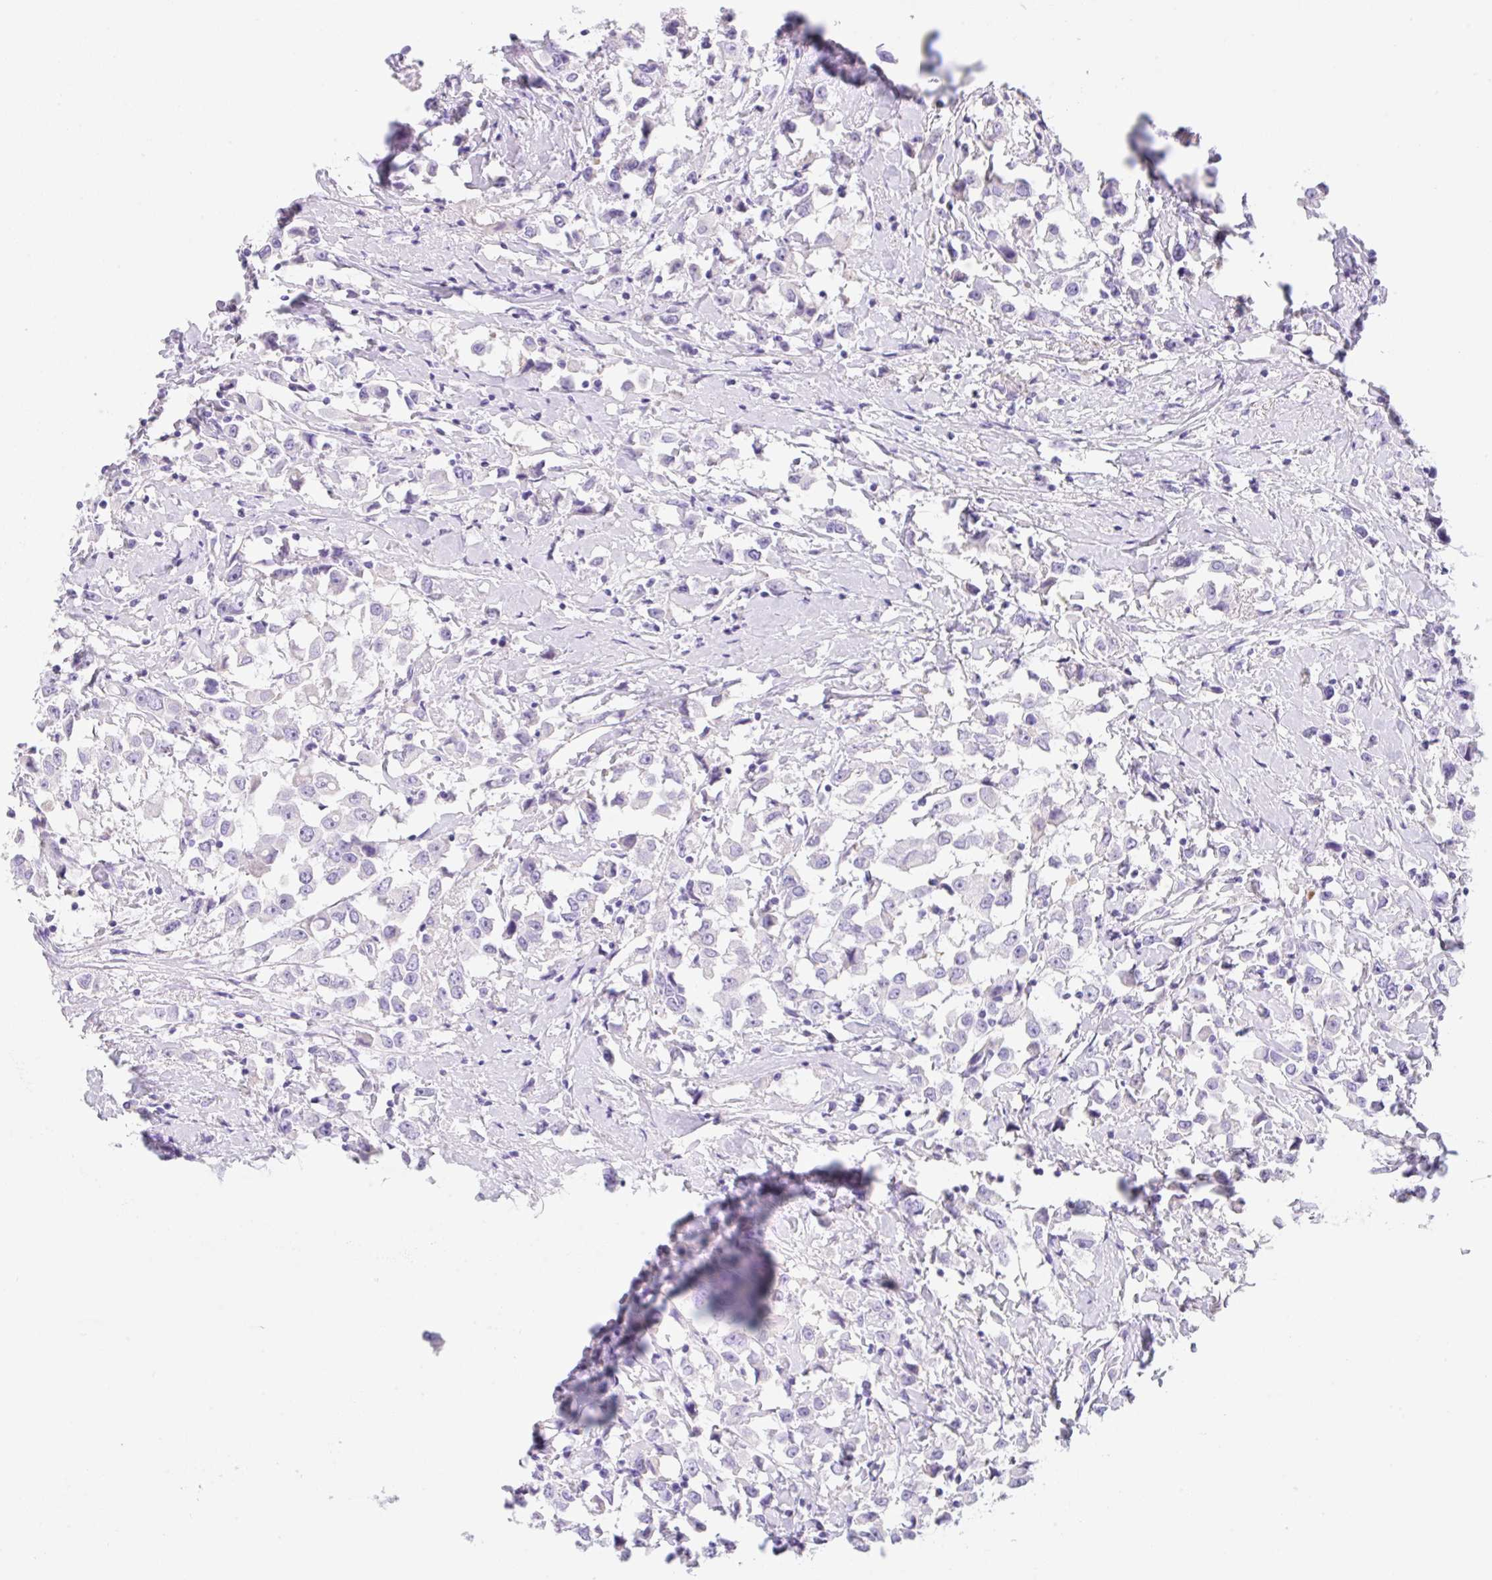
{"staining": {"intensity": "negative", "quantity": "none", "location": "none"}, "tissue": "breast cancer", "cell_type": "Tumor cells", "image_type": "cancer", "snomed": [{"axis": "morphology", "description": "Duct carcinoma"}, {"axis": "topography", "description": "Breast"}], "caption": "Immunohistochemical staining of breast cancer exhibits no significant expression in tumor cells. (DAB immunohistochemistry visualized using brightfield microscopy, high magnification).", "gene": "KLK8", "patient": {"sex": "female", "age": 61}}